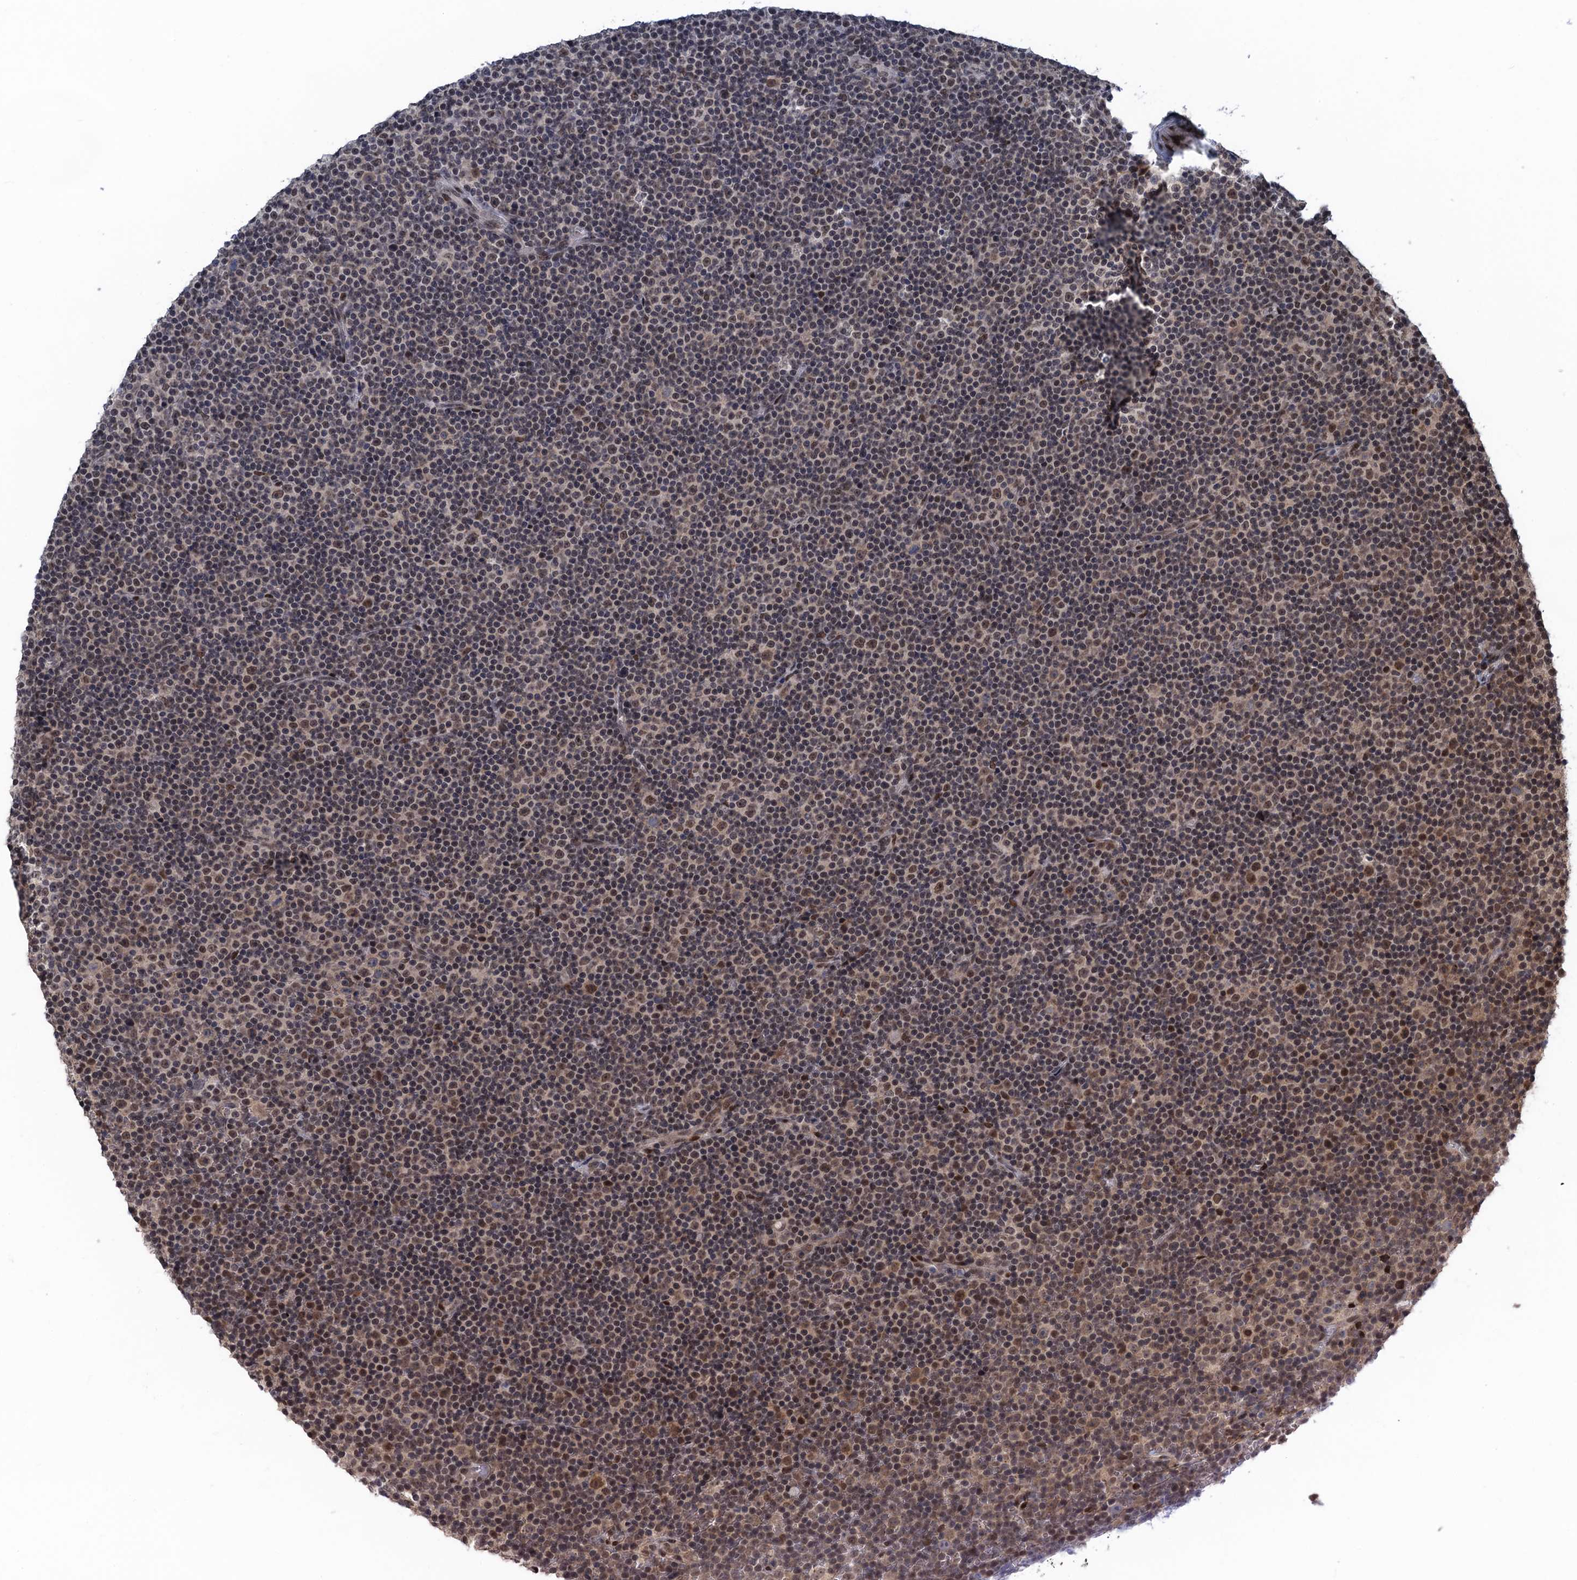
{"staining": {"intensity": "moderate", "quantity": ">75%", "location": "nuclear"}, "tissue": "lymphoma", "cell_type": "Tumor cells", "image_type": "cancer", "snomed": [{"axis": "morphology", "description": "Malignant lymphoma, non-Hodgkin's type, Low grade"}, {"axis": "topography", "description": "Lymph node"}], "caption": "Tumor cells exhibit medium levels of moderate nuclear positivity in about >75% of cells in human malignant lymphoma, non-Hodgkin's type (low-grade).", "gene": "SAE1", "patient": {"sex": "female", "age": 67}}